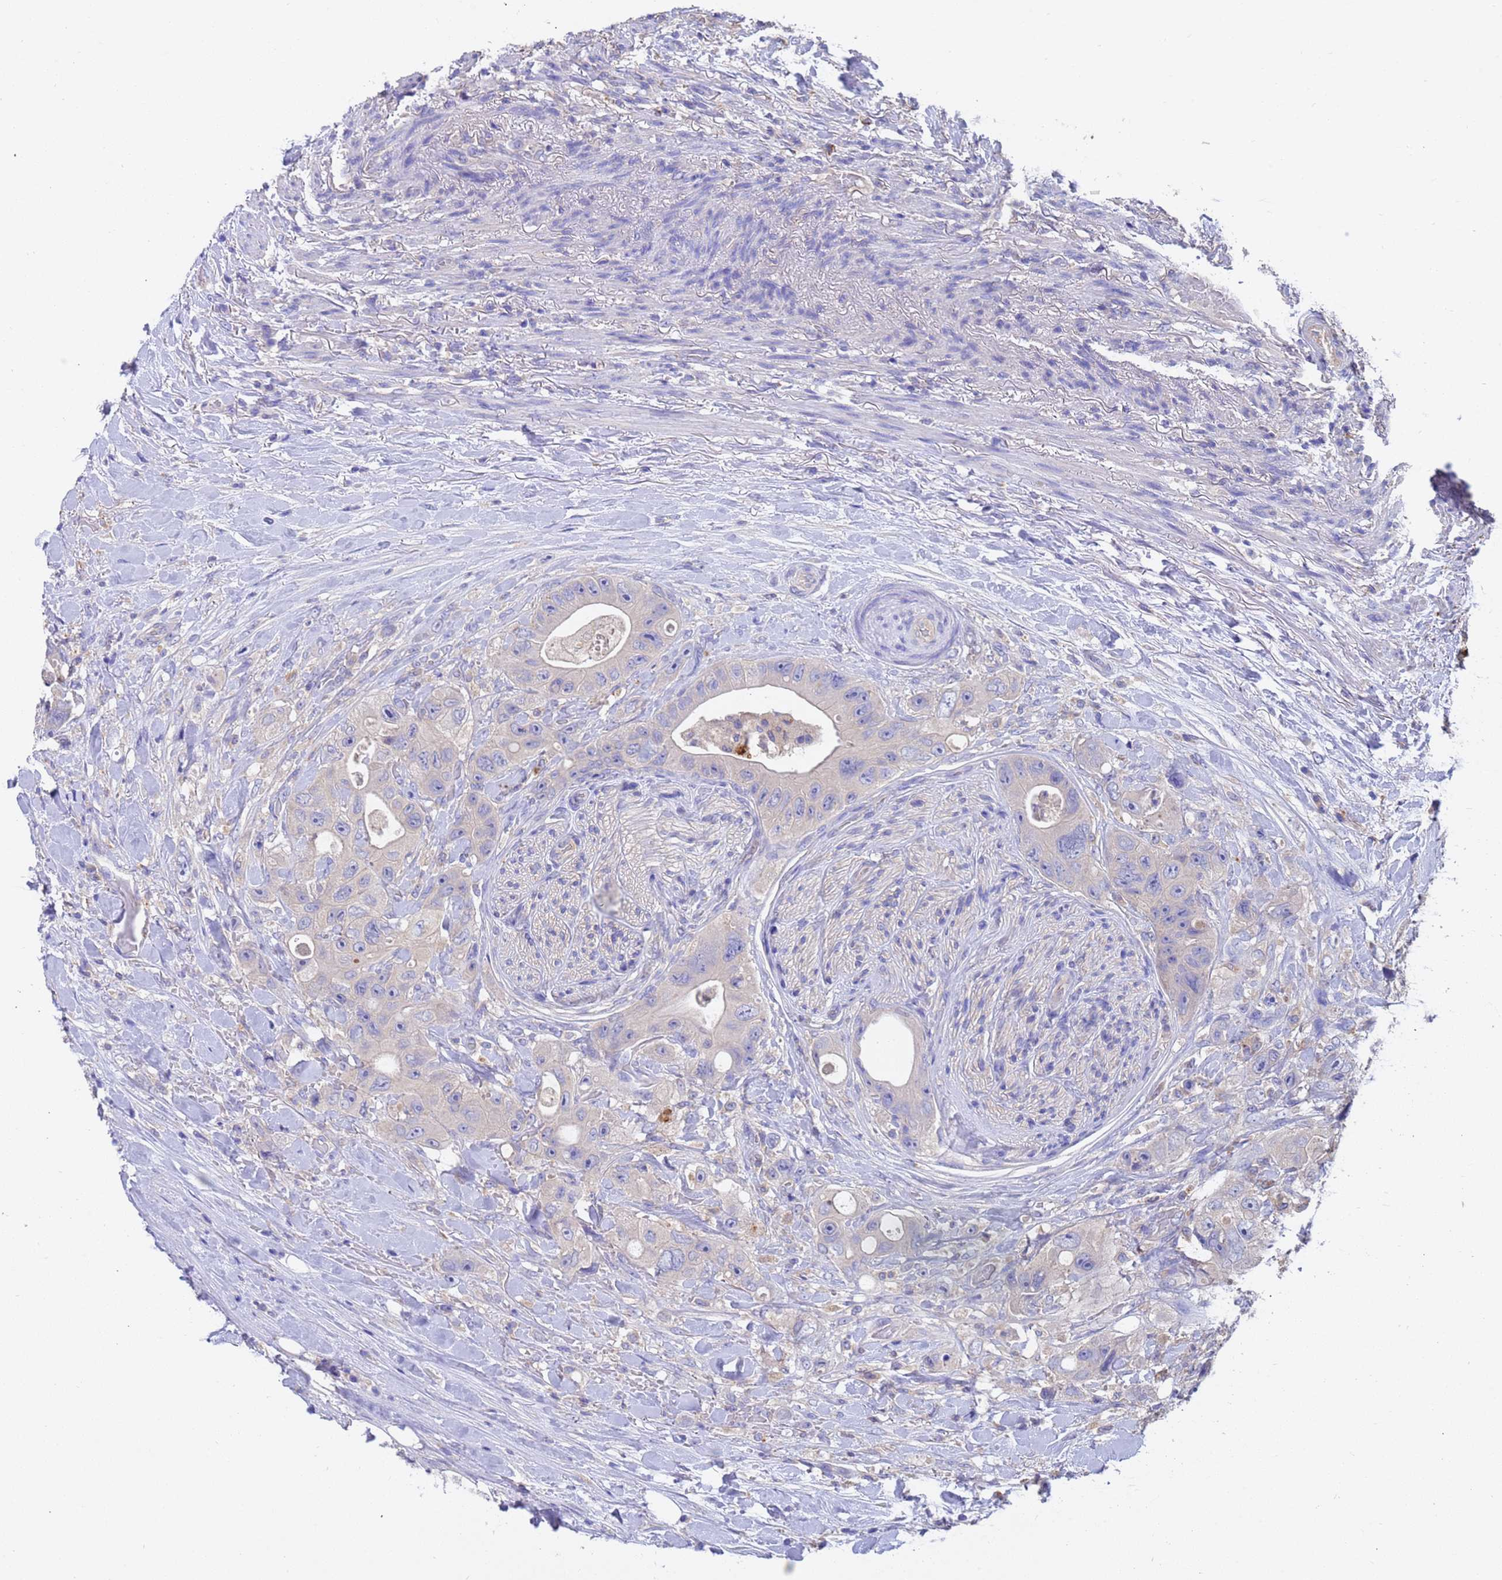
{"staining": {"intensity": "negative", "quantity": "none", "location": "none"}, "tissue": "colorectal cancer", "cell_type": "Tumor cells", "image_type": "cancer", "snomed": [{"axis": "morphology", "description": "Adenocarcinoma, NOS"}, {"axis": "topography", "description": "Colon"}], "caption": "A photomicrograph of colorectal cancer stained for a protein demonstrates no brown staining in tumor cells.", "gene": "SRL", "patient": {"sex": "female", "age": 46}}